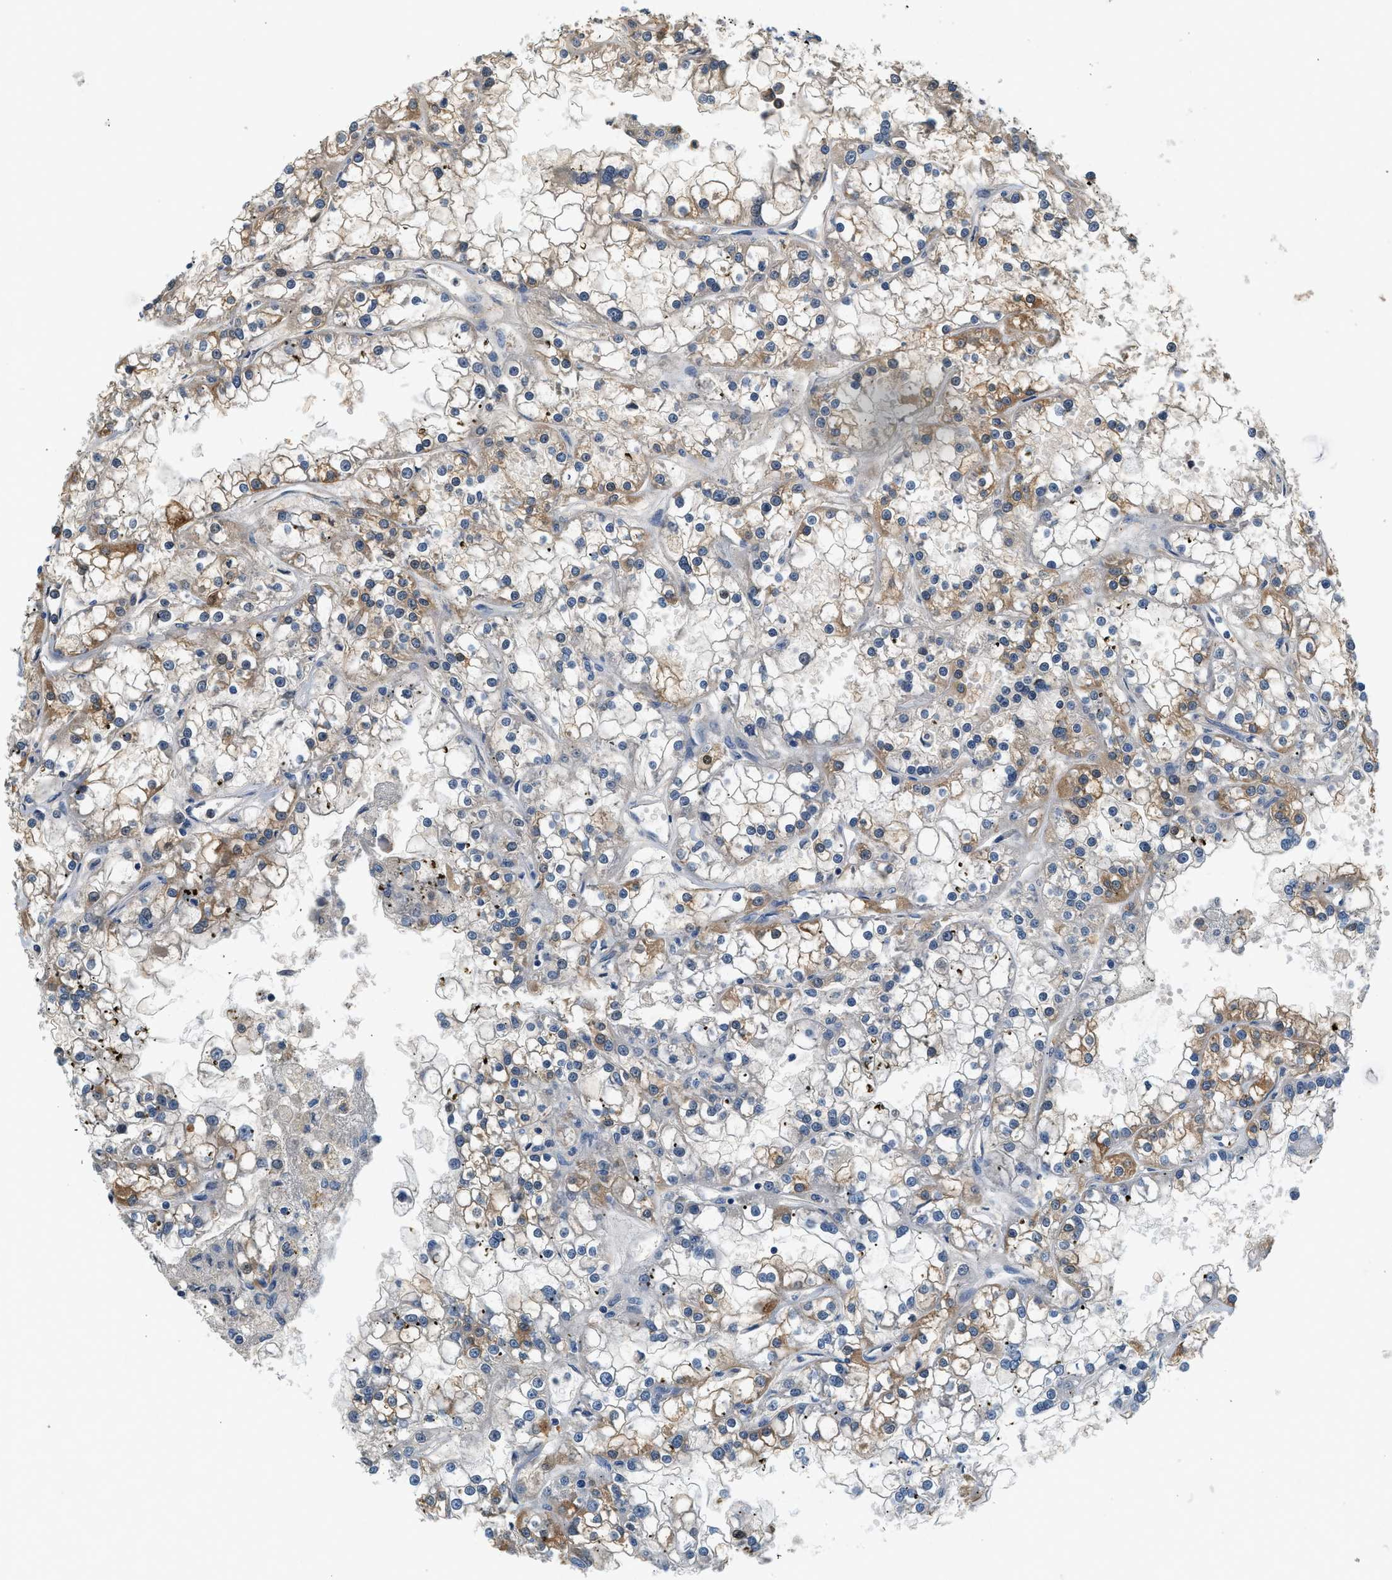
{"staining": {"intensity": "moderate", "quantity": "25%-75%", "location": "cytoplasmic/membranous"}, "tissue": "renal cancer", "cell_type": "Tumor cells", "image_type": "cancer", "snomed": [{"axis": "morphology", "description": "Adenocarcinoma, NOS"}, {"axis": "topography", "description": "Kidney"}], "caption": "Approximately 25%-75% of tumor cells in human adenocarcinoma (renal) reveal moderate cytoplasmic/membranous protein staining as visualized by brown immunohistochemical staining.", "gene": "SLC35E1", "patient": {"sex": "female", "age": 52}}